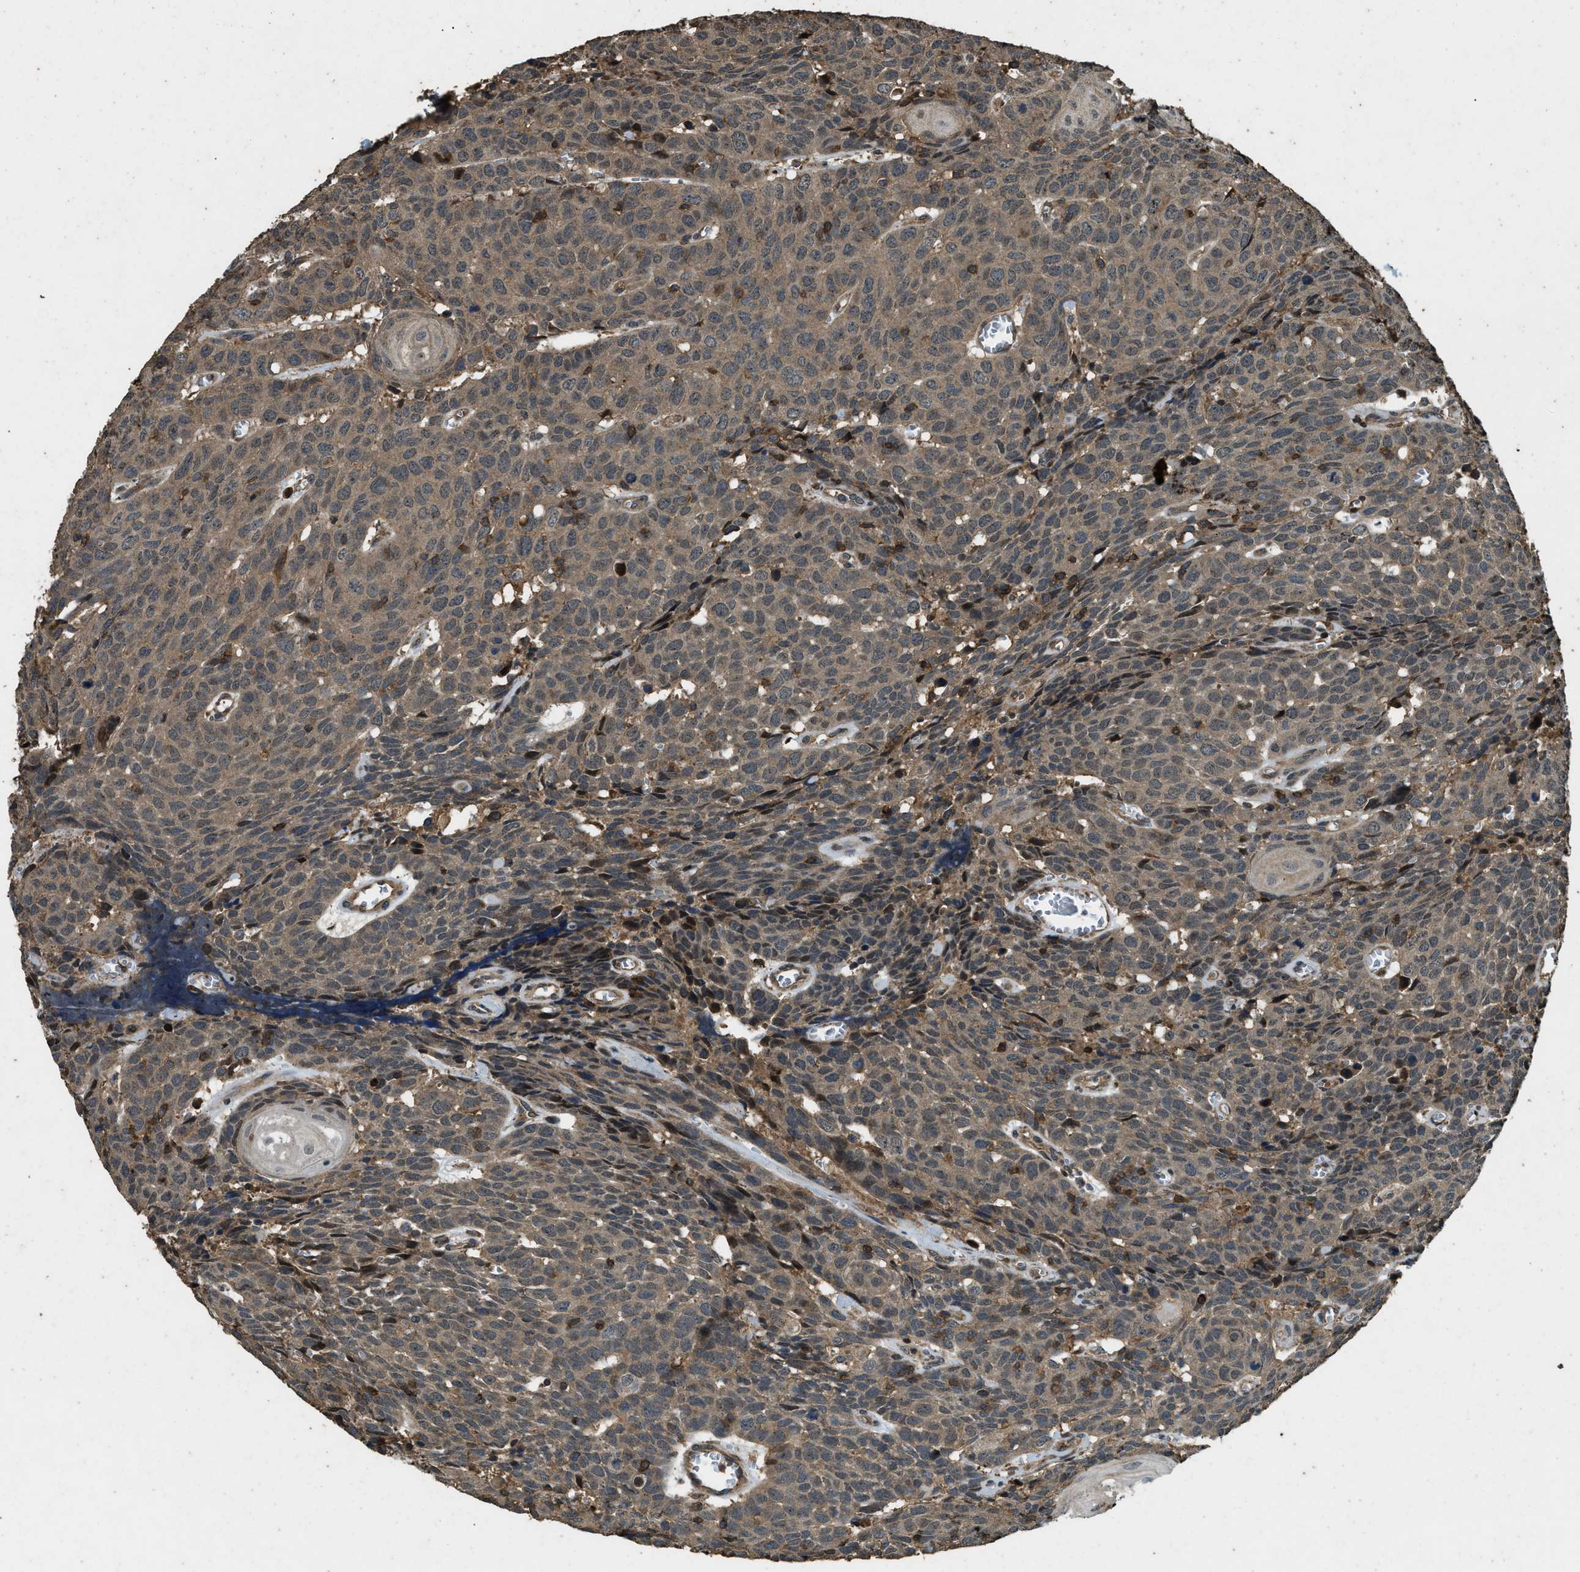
{"staining": {"intensity": "moderate", "quantity": ">75%", "location": "cytoplasmic/membranous"}, "tissue": "head and neck cancer", "cell_type": "Tumor cells", "image_type": "cancer", "snomed": [{"axis": "morphology", "description": "Squamous cell carcinoma, NOS"}, {"axis": "topography", "description": "Head-Neck"}], "caption": "An image of human squamous cell carcinoma (head and neck) stained for a protein demonstrates moderate cytoplasmic/membranous brown staining in tumor cells.", "gene": "ATP8B1", "patient": {"sex": "male", "age": 66}}